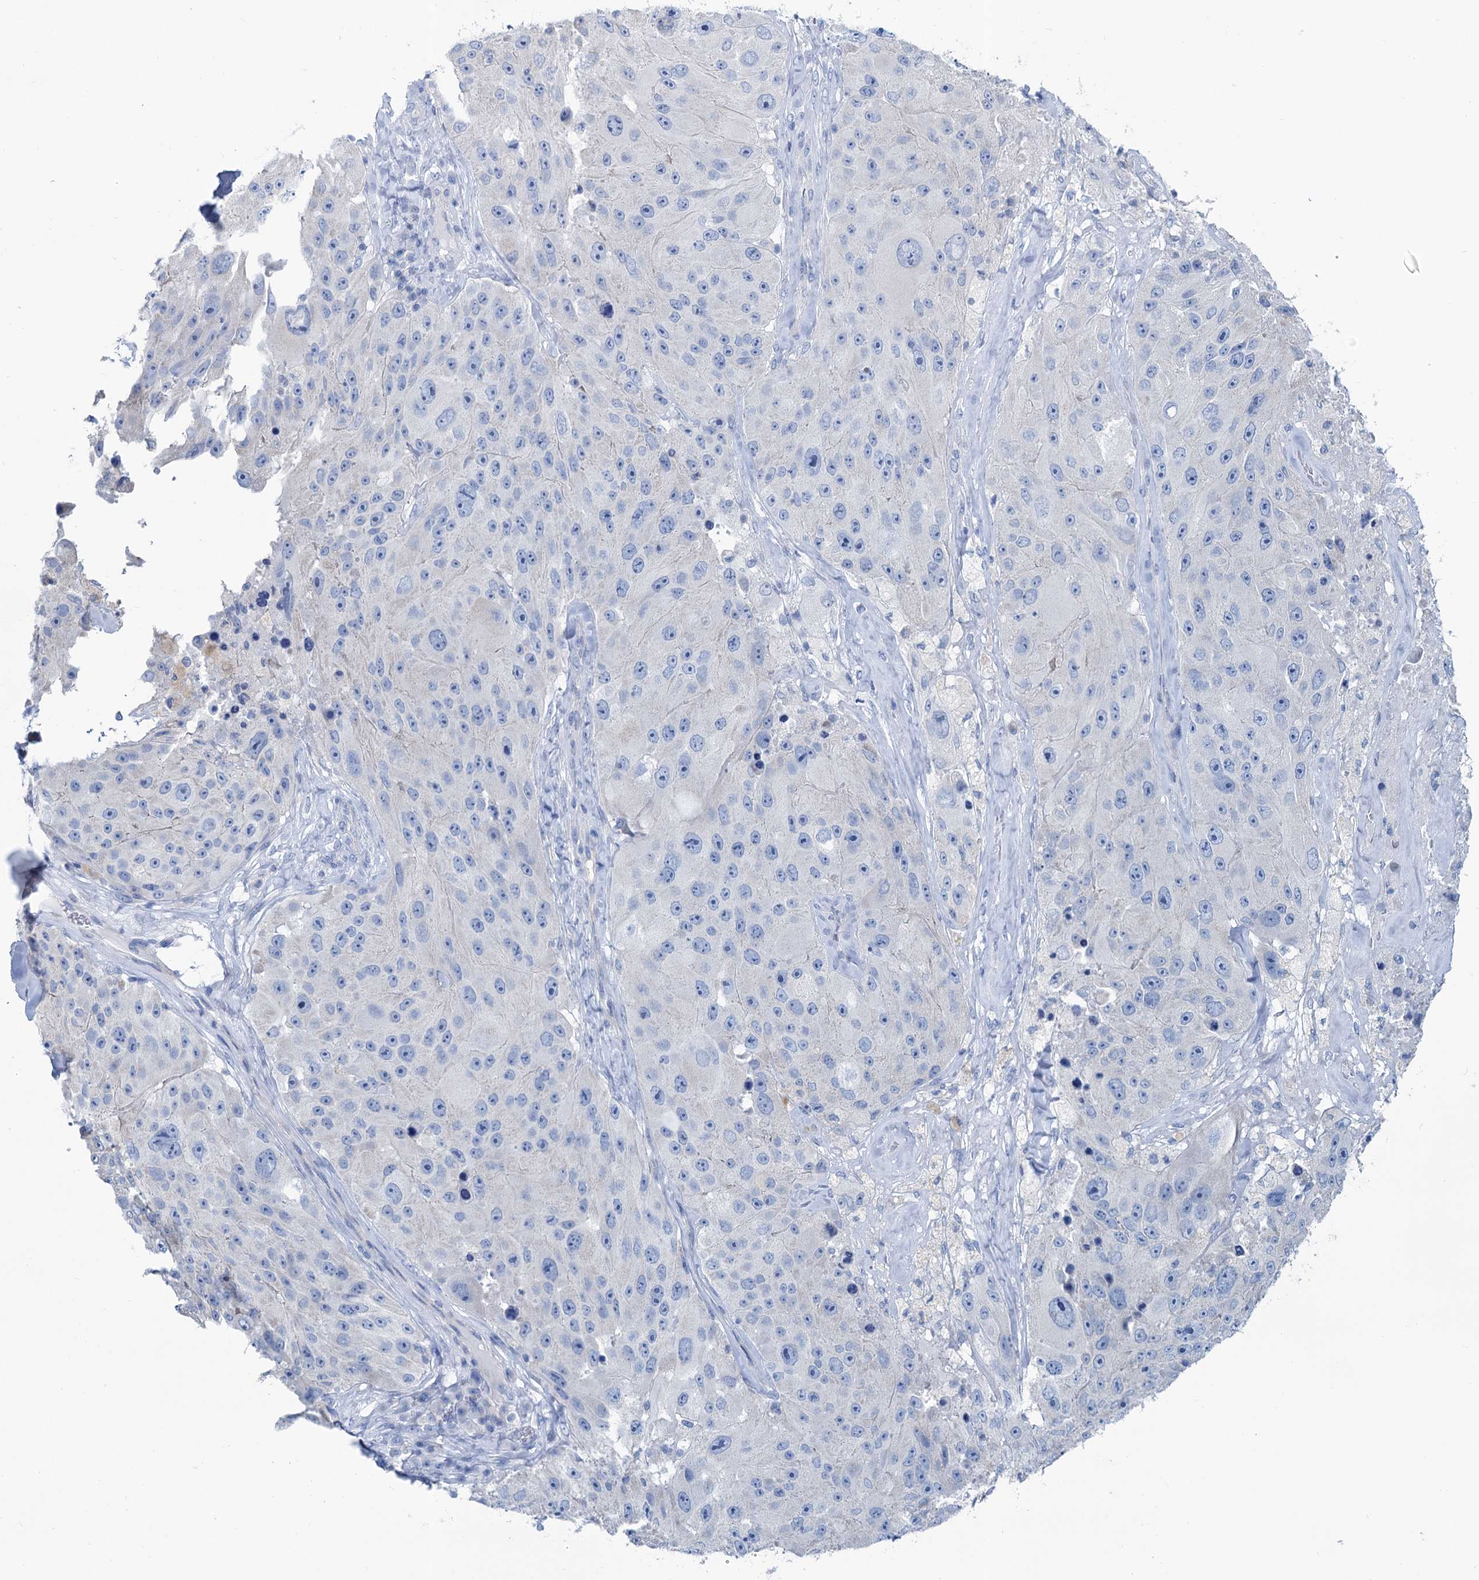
{"staining": {"intensity": "negative", "quantity": "none", "location": "none"}, "tissue": "melanoma", "cell_type": "Tumor cells", "image_type": "cancer", "snomed": [{"axis": "morphology", "description": "Malignant melanoma, Metastatic site"}, {"axis": "topography", "description": "Lymph node"}], "caption": "Human malignant melanoma (metastatic site) stained for a protein using immunohistochemistry displays no expression in tumor cells.", "gene": "SLC1A3", "patient": {"sex": "male", "age": 62}}